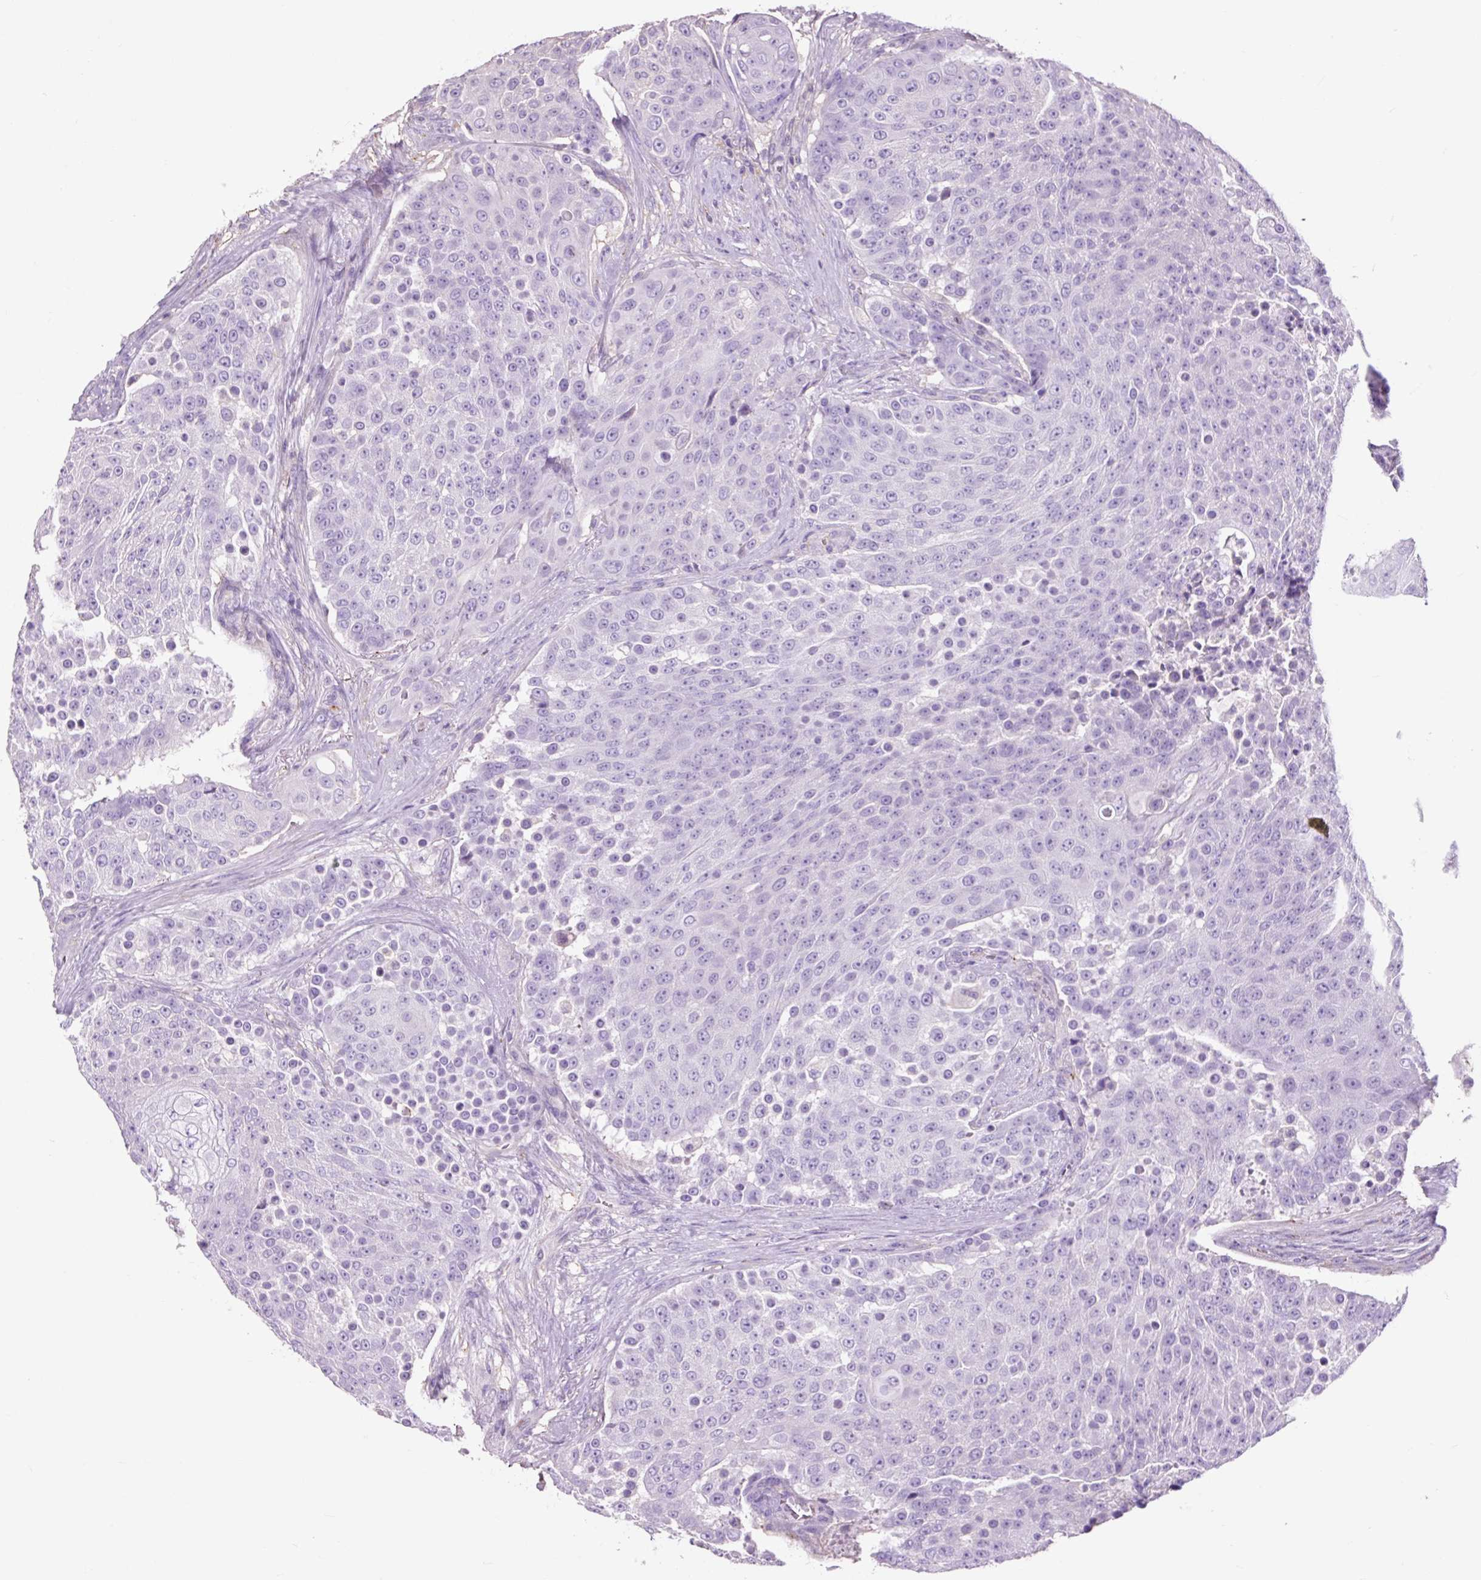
{"staining": {"intensity": "negative", "quantity": "none", "location": "none"}, "tissue": "urothelial cancer", "cell_type": "Tumor cells", "image_type": "cancer", "snomed": [{"axis": "morphology", "description": "Urothelial carcinoma, High grade"}, {"axis": "topography", "description": "Urinary bladder"}], "caption": "High power microscopy histopathology image of an IHC image of urothelial cancer, revealing no significant expression in tumor cells. Brightfield microscopy of immunohistochemistry (IHC) stained with DAB (3,3'-diaminobenzidine) (brown) and hematoxylin (blue), captured at high magnification.", "gene": "OR10A7", "patient": {"sex": "female", "age": 63}}